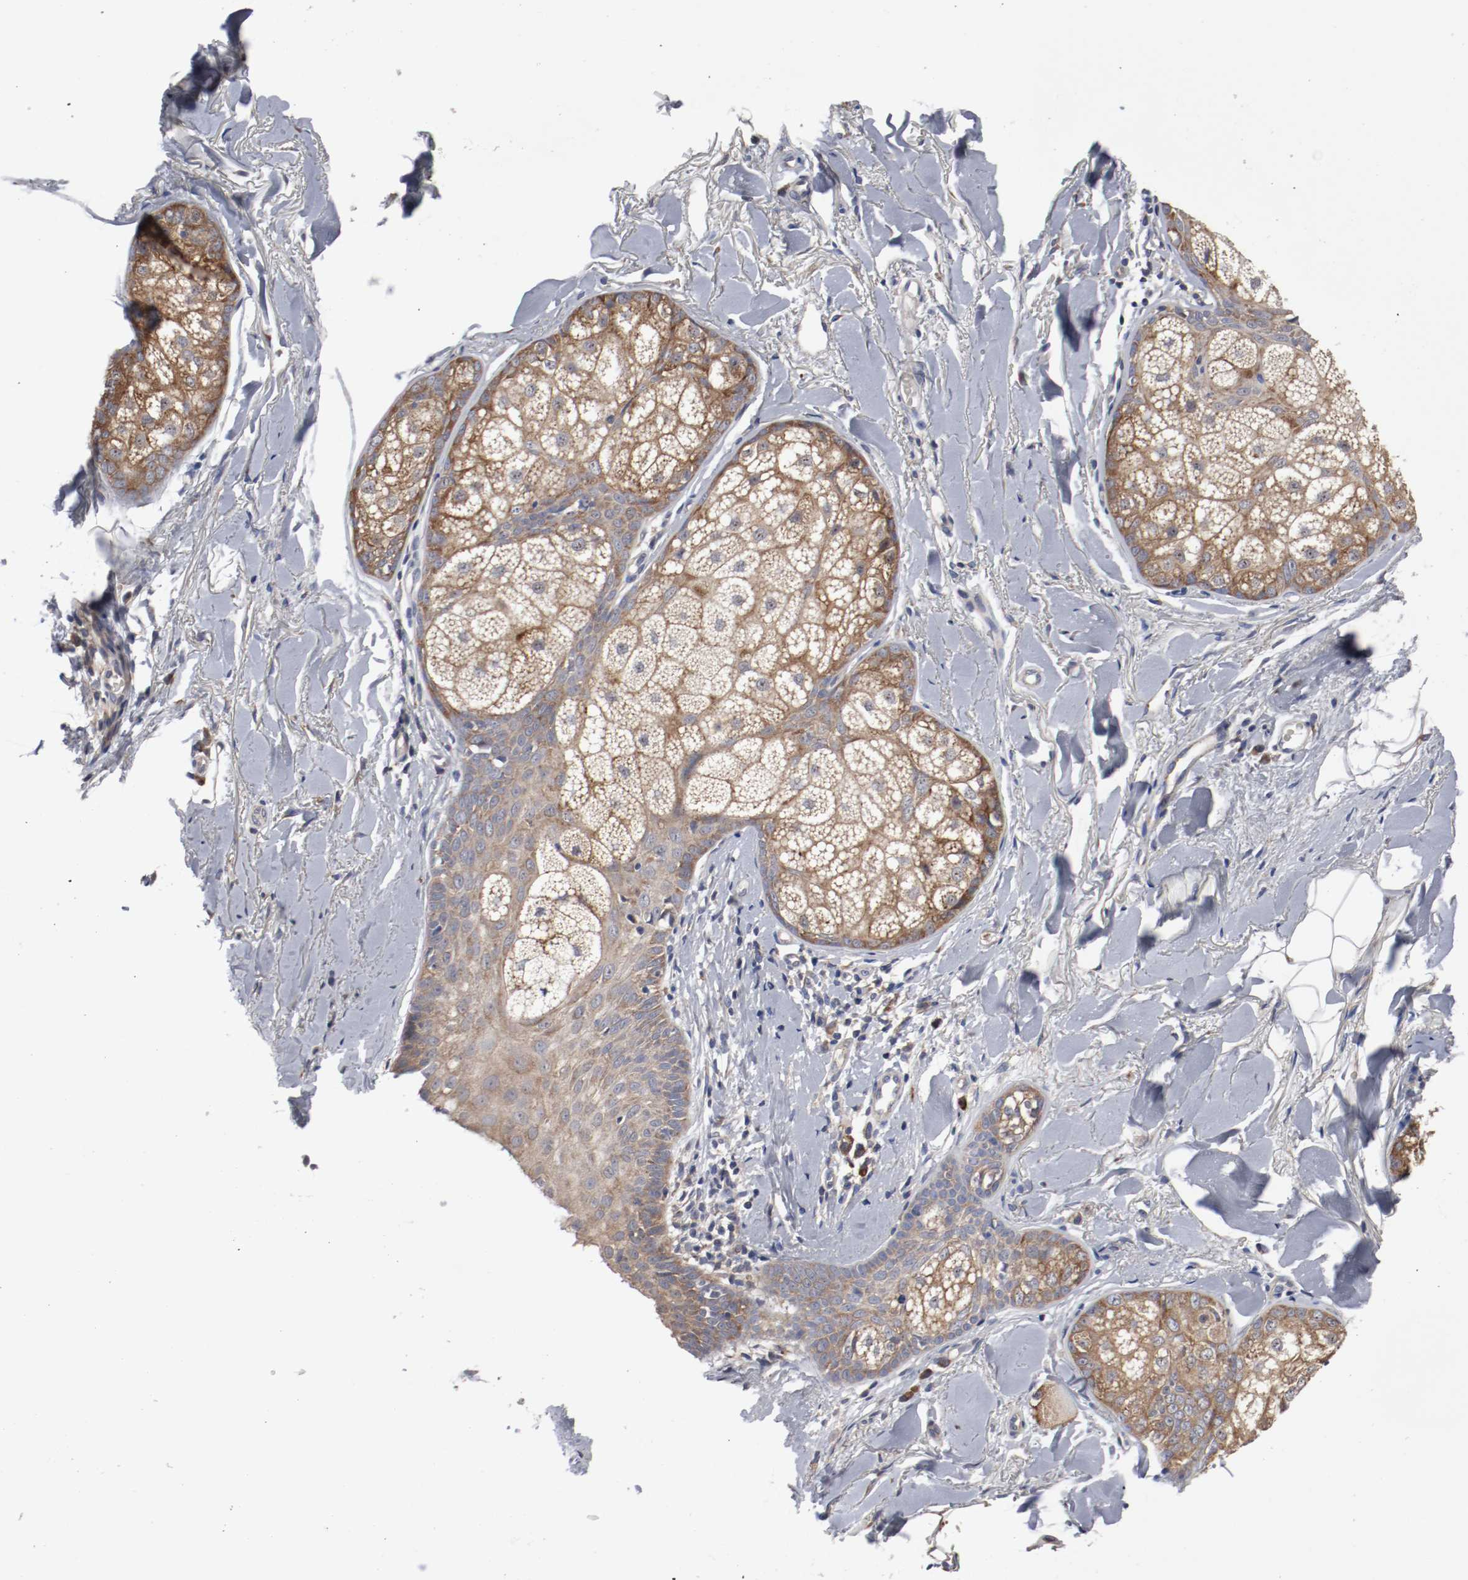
{"staining": {"intensity": "weak", "quantity": ">75%", "location": "cytoplasmic/membranous"}, "tissue": "skin cancer", "cell_type": "Tumor cells", "image_type": "cancer", "snomed": [{"axis": "morphology", "description": "Normal tissue, NOS"}, {"axis": "morphology", "description": "Basal cell carcinoma"}, {"axis": "topography", "description": "Skin"}], "caption": "The immunohistochemical stain highlights weak cytoplasmic/membranous staining in tumor cells of skin basal cell carcinoma tissue.", "gene": "FKBP3", "patient": {"sex": "female", "age": 69}}